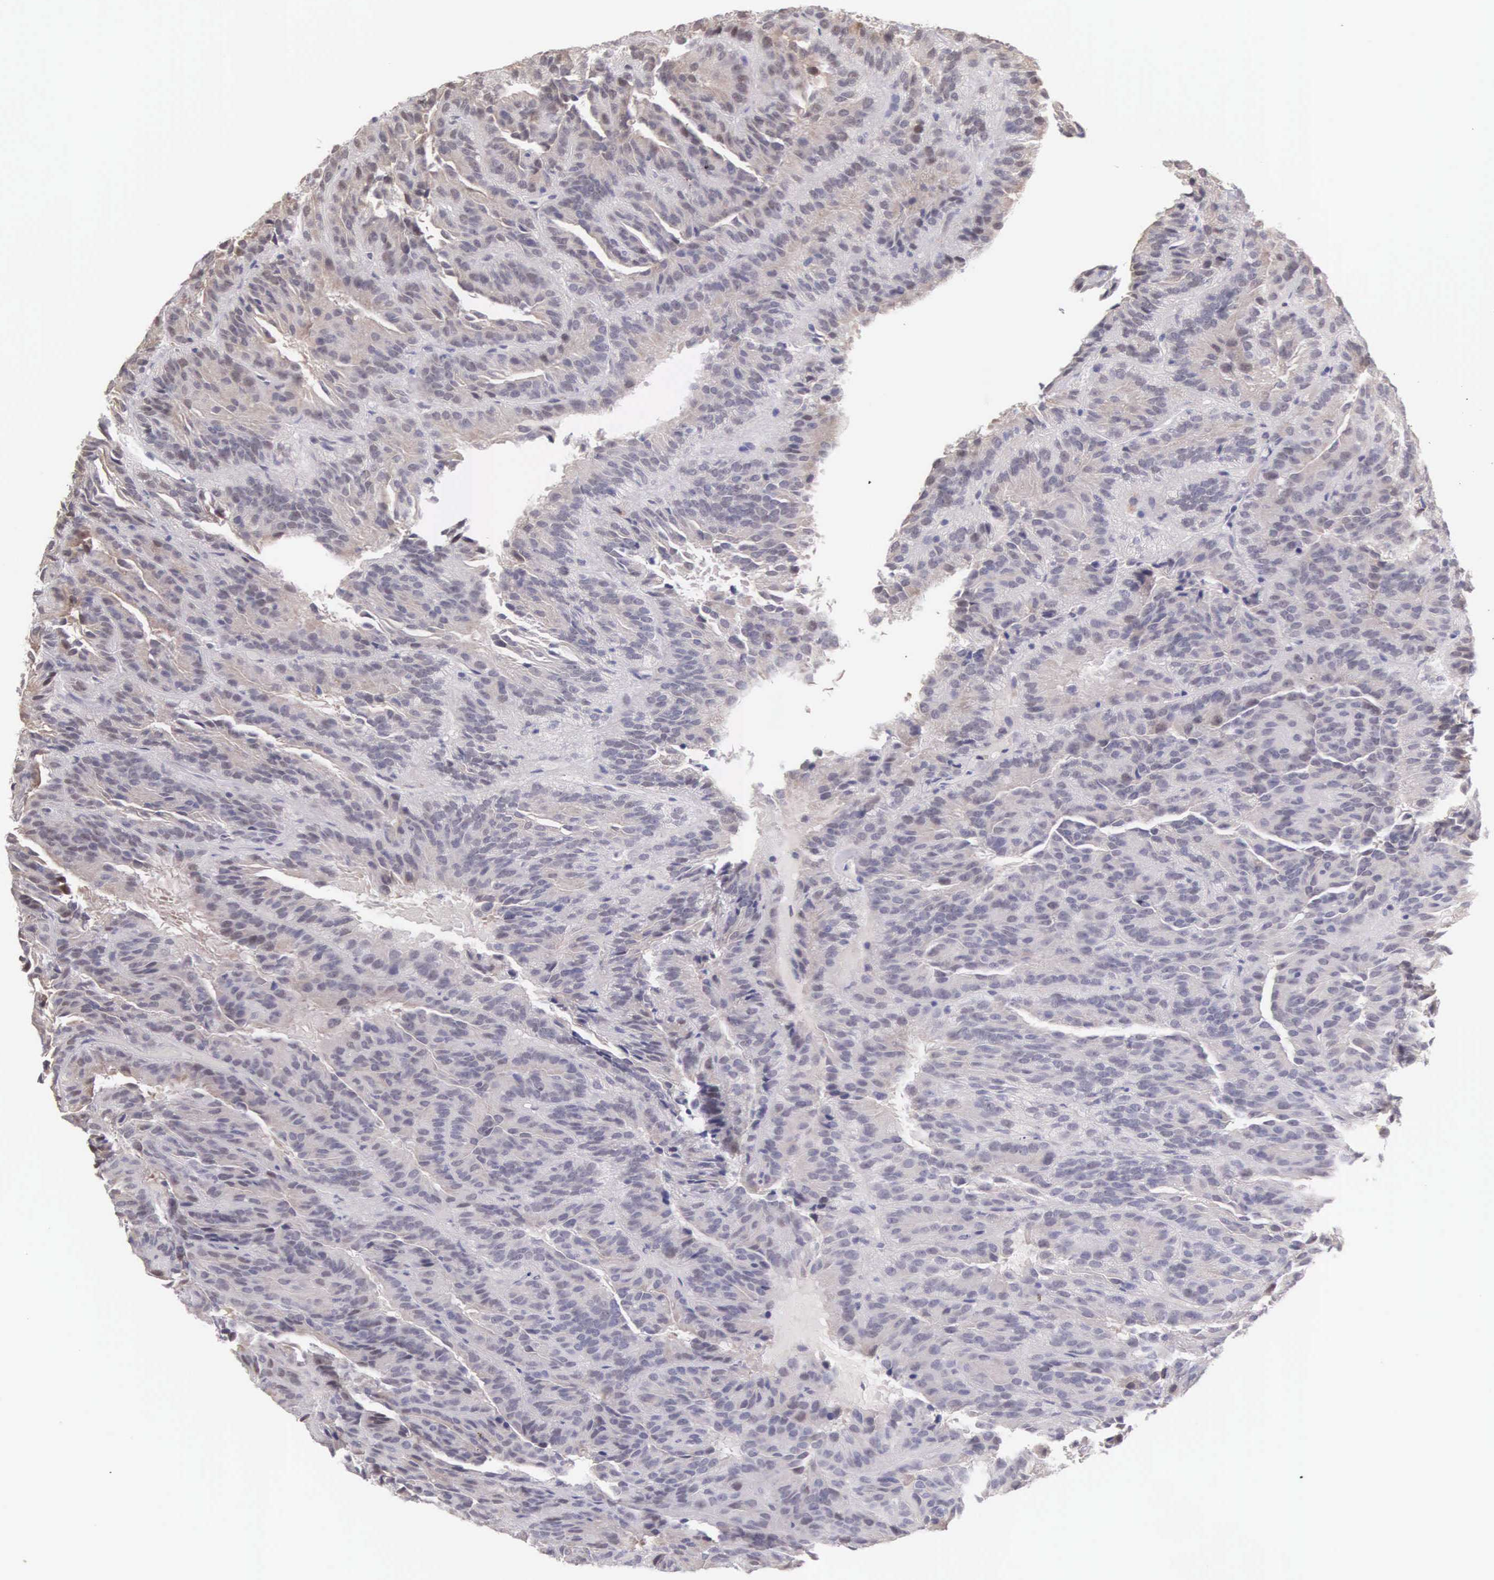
{"staining": {"intensity": "weak", "quantity": "<25%", "location": "cytoplasmic/membranous,nuclear"}, "tissue": "renal cancer", "cell_type": "Tumor cells", "image_type": "cancer", "snomed": [{"axis": "morphology", "description": "Adenocarcinoma, NOS"}, {"axis": "topography", "description": "Kidney"}], "caption": "Renal cancer (adenocarcinoma) was stained to show a protein in brown. There is no significant expression in tumor cells.", "gene": "HMGXB4", "patient": {"sex": "male", "age": 46}}